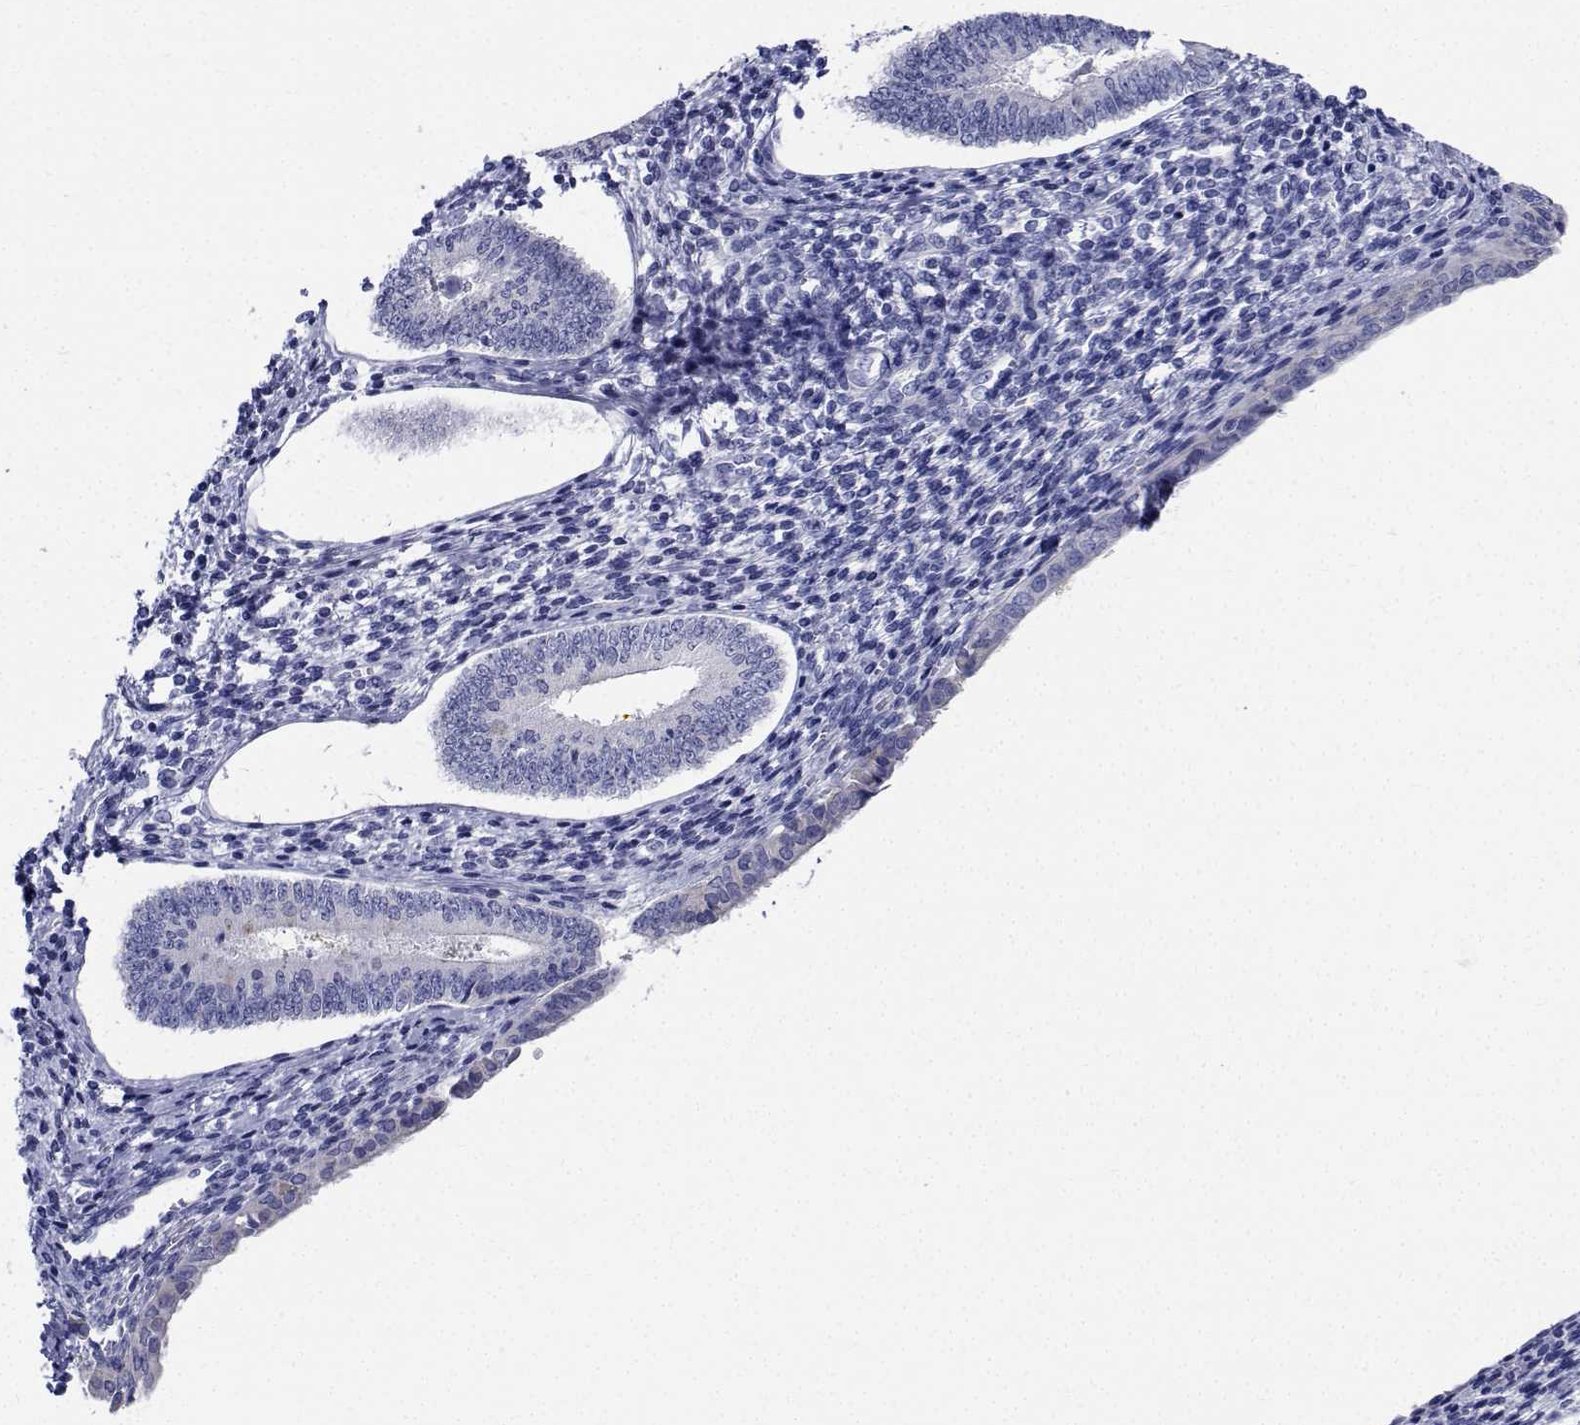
{"staining": {"intensity": "negative", "quantity": "none", "location": "none"}, "tissue": "cervical cancer", "cell_type": "Tumor cells", "image_type": "cancer", "snomed": [{"axis": "morphology", "description": "Squamous cell carcinoma, NOS"}, {"axis": "topography", "description": "Cervix"}], "caption": "Tumor cells are negative for brown protein staining in squamous cell carcinoma (cervical).", "gene": "CDHR3", "patient": {"sex": "female", "age": 59}}